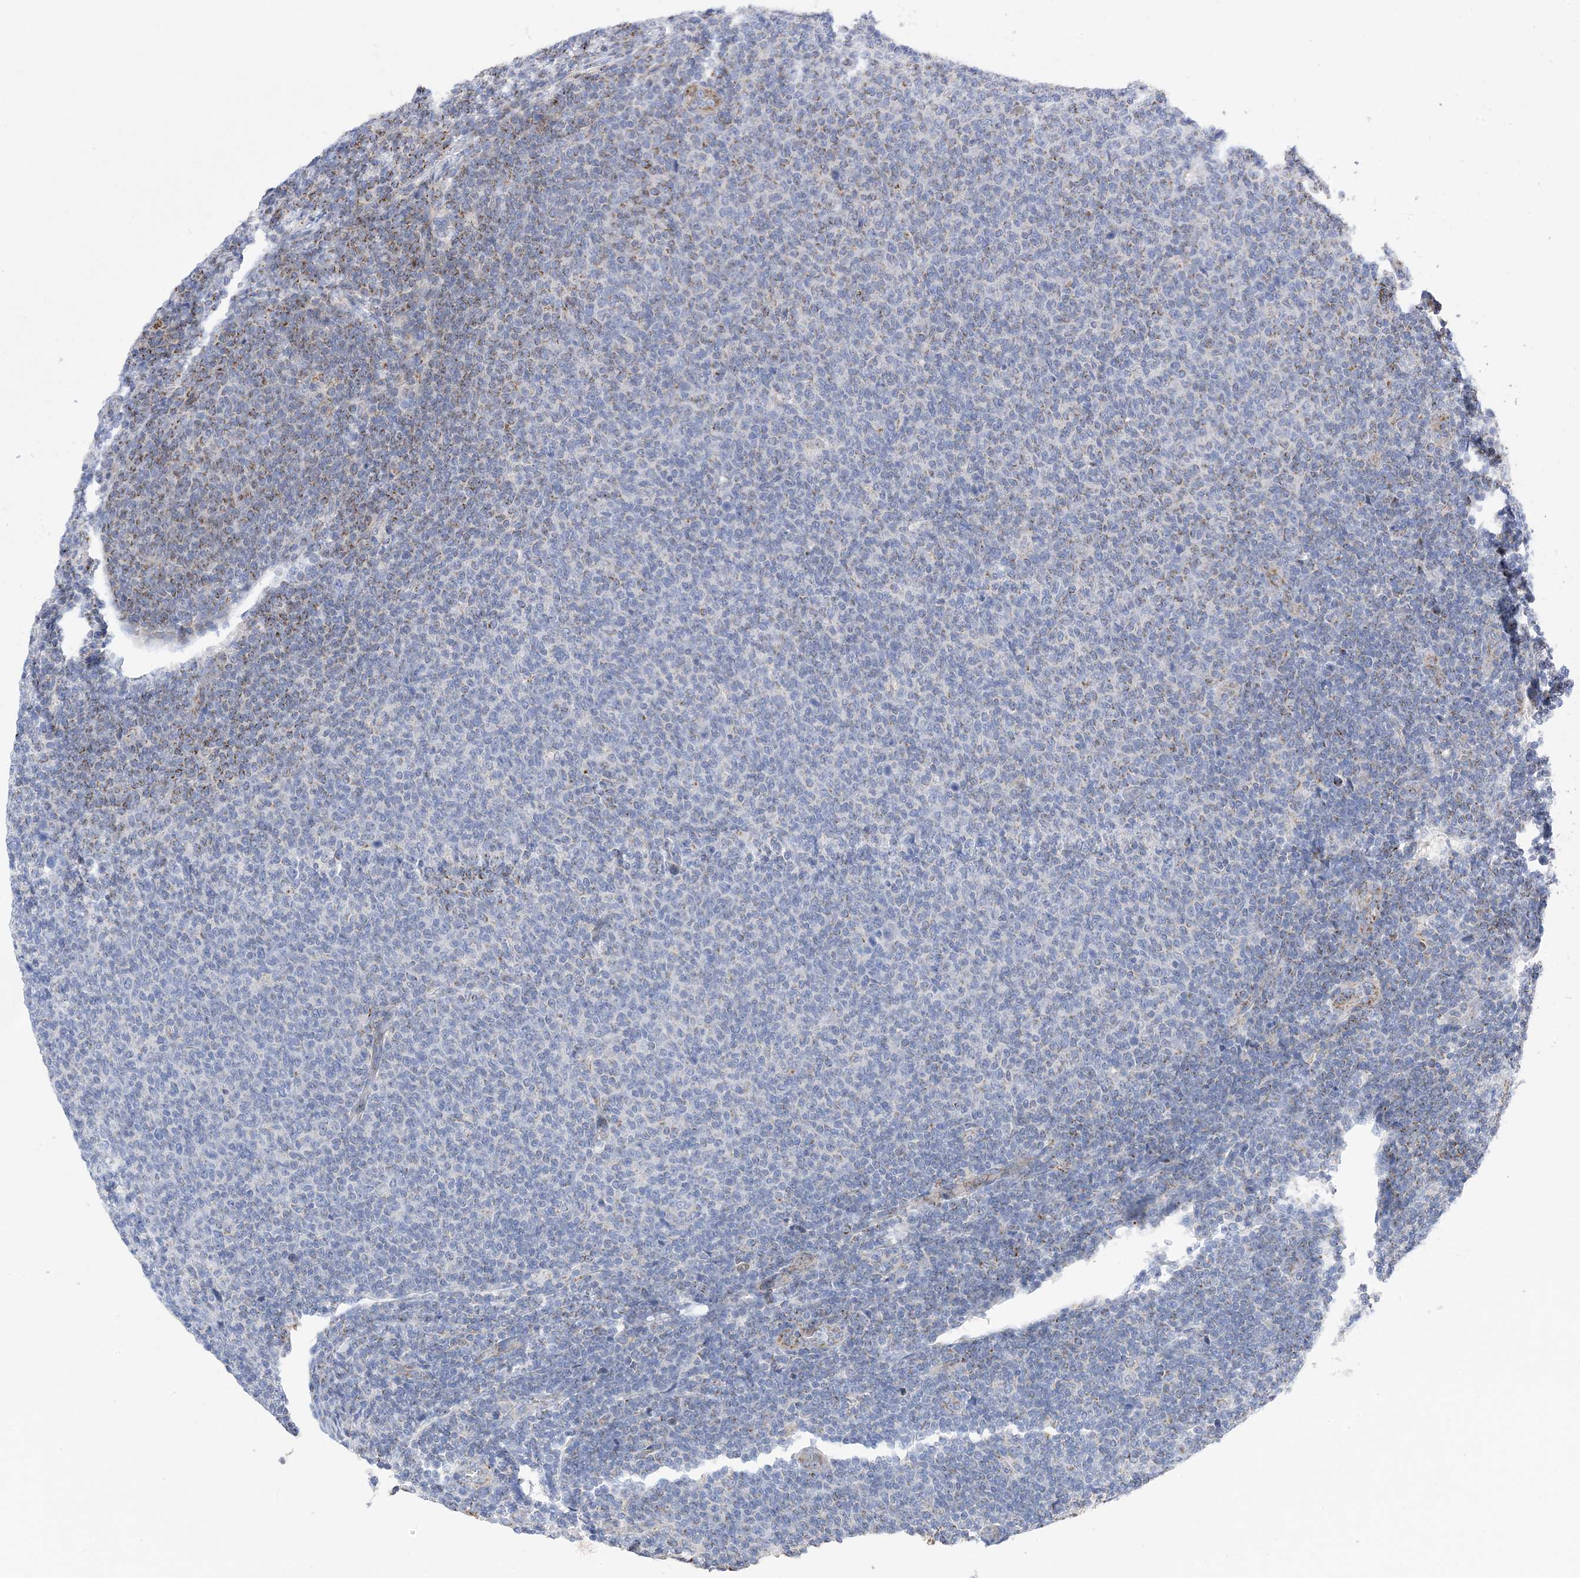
{"staining": {"intensity": "negative", "quantity": "none", "location": "none"}, "tissue": "lymphoma", "cell_type": "Tumor cells", "image_type": "cancer", "snomed": [{"axis": "morphology", "description": "Malignant lymphoma, non-Hodgkin's type, Low grade"}, {"axis": "topography", "description": "Lymph node"}], "caption": "A micrograph of lymphoma stained for a protein exhibits no brown staining in tumor cells.", "gene": "PLK4", "patient": {"sex": "male", "age": 66}}